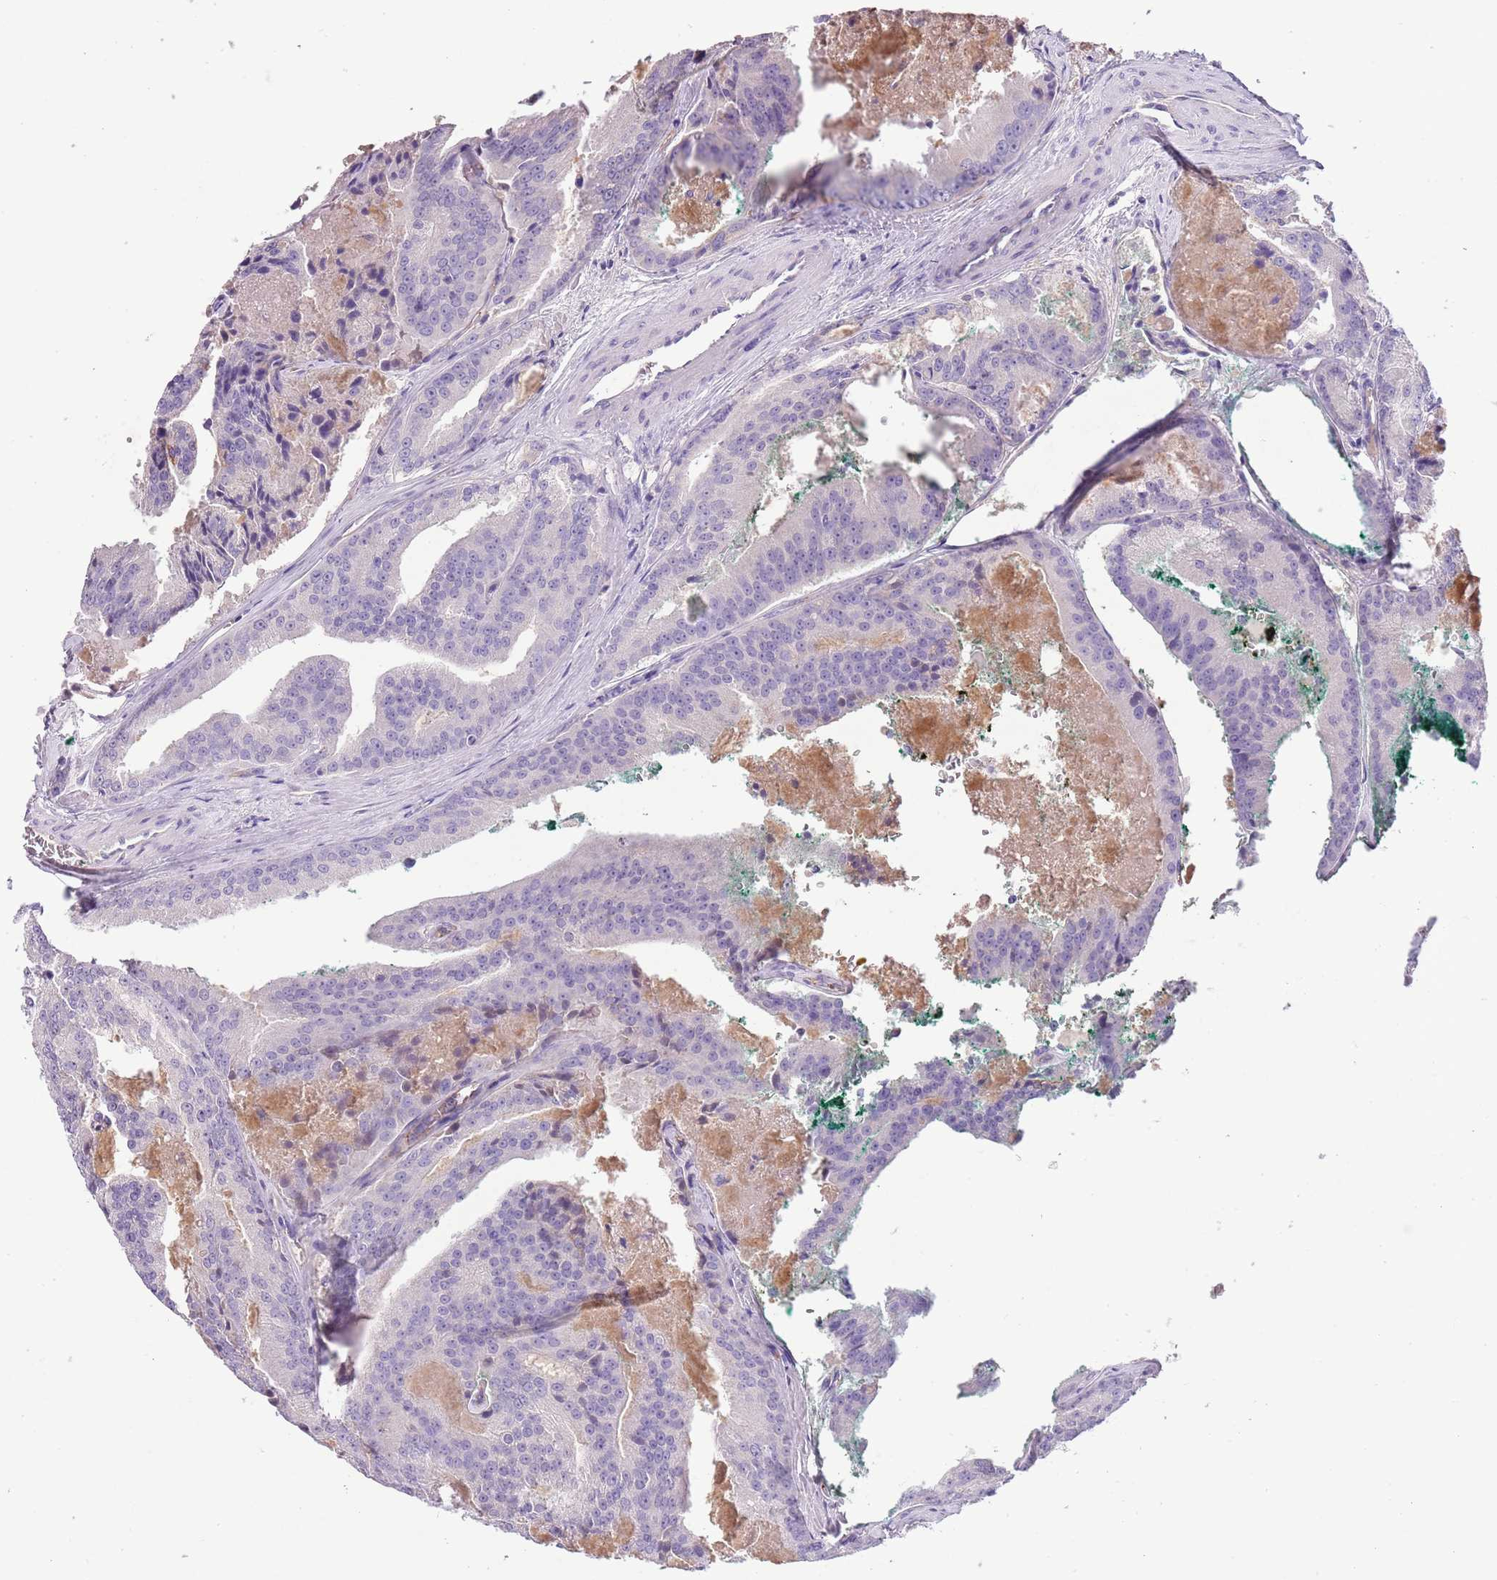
{"staining": {"intensity": "negative", "quantity": "none", "location": "none"}, "tissue": "prostate cancer", "cell_type": "Tumor cells", "image_type": "cancer", "snomed": [{"axis": "morphology", "description": "Adenocarcinoma, High grade"}, {"axis": "topography", "description": "Prostate"}], "caption": "Immunohistochemistry (IHC) photomicrograph of human prostate cancer stained for a protein (brown), which demonstrates no expression in tumor cells.", "gene": "HES3", "patient": {"sex": "male", "age": 61}}